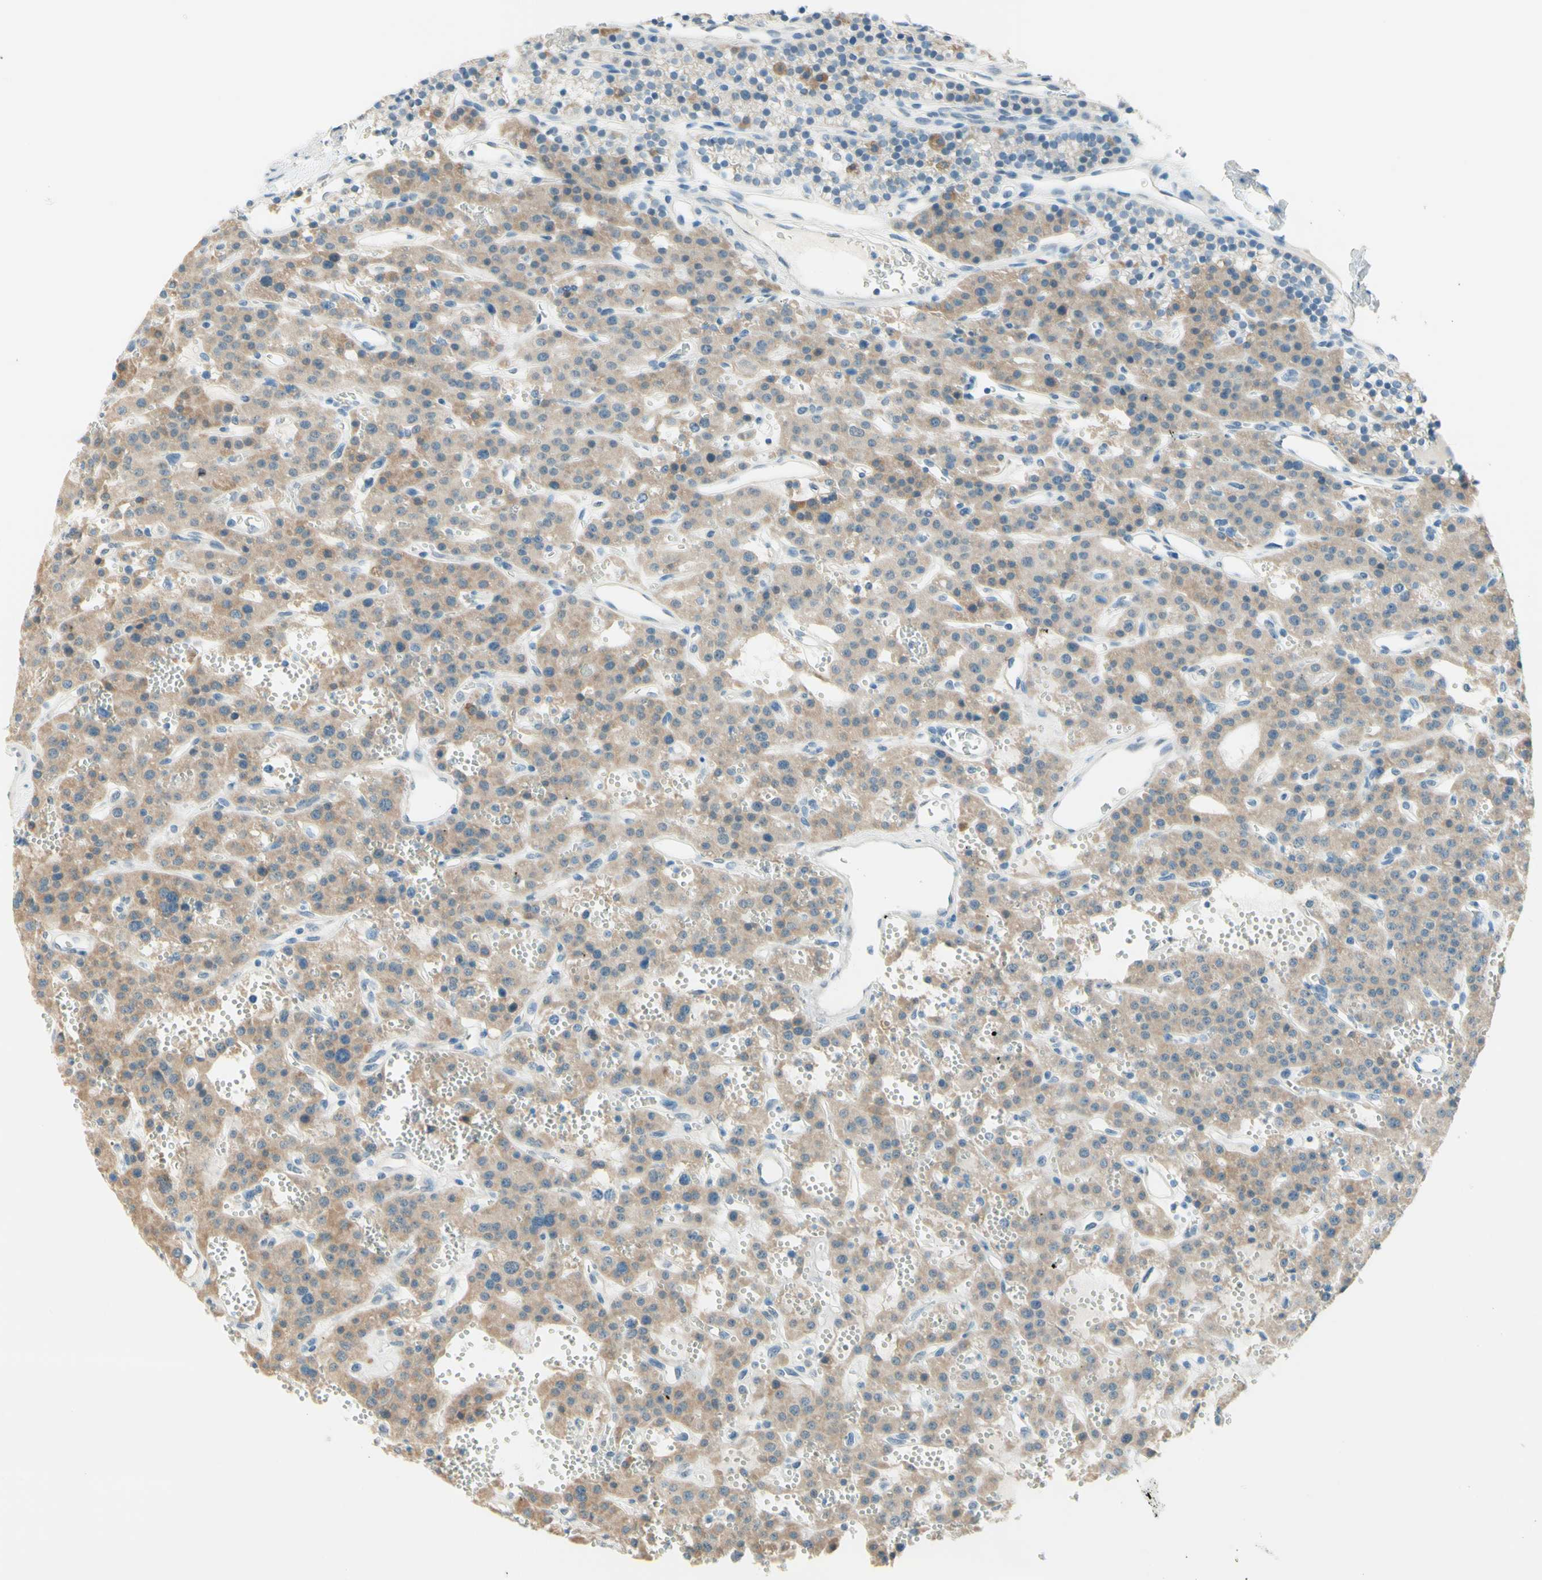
{"staining": {"intensity": "weak", "quantity": "25%-75%", "location": "cytoplasmic/membranous"}, "tissue": "parathyroid gland", "cell_type": "Glandular cells", "image_type": "normal", "snomed": [{"axis": "morphology", "description": "Normal tissue, NOS"}, {"axis": "morphology", "description": "Adenoma, NOS"}, {"axis": "topography", "description": "Parathyroid gland"}], "caption": "Protein staining of benign parathyroid gland displays weak cytoplasmic/membranous staining in about 25%-75% of glandular cells. The staining was performed using DAB (3,3'-diaminobenzidine) to visualize the protein expression in brown, while the nuclei were stained in blue with hematoxylin (Magnification: 20x).", "gene": "JPH1", "patient": {"sex": "female", "age": 81}}